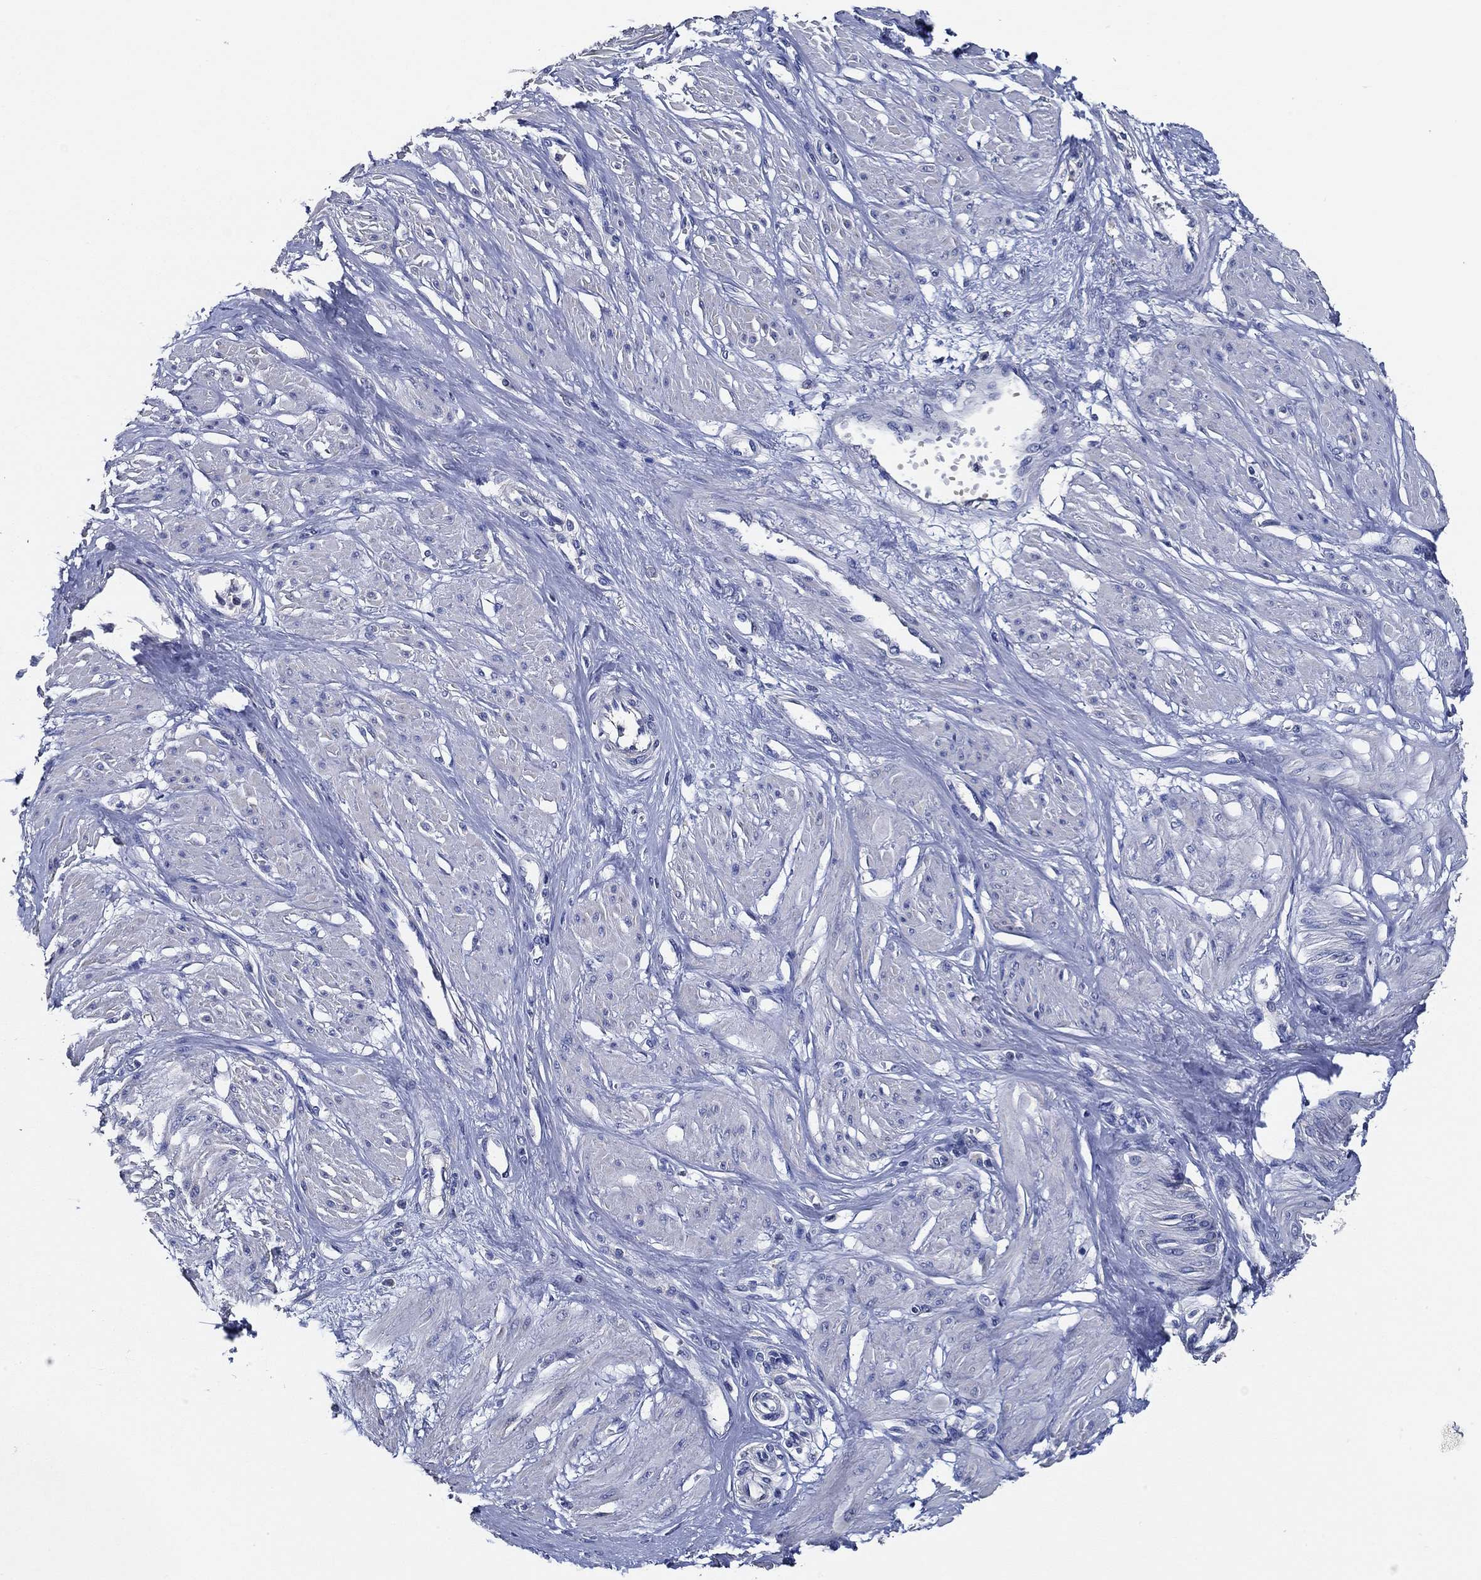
{"staining": {"intensity": "negative", "quantity": "none", "location": "none"}, "tissue": "smooth muscle", "cell_type": "Smooth muscle cells", "image_type": "normal", "snomed": [{"axis": "morphology", "description": "Normal tissue, NOS"}, {"axis": "topography", "description": "Smooth muscle"}, {"axis": "topography", "description": "Uterus"}], "caption": "Protein analysis of normal smooth muscle displays no significant staining in smooth muscle cells. The staining was performed using DAB to visualize the protein expression in brown, while the nuclei were stained in blue with hematoxylin (Magnification: 20x).", "gene": "DOCK3", "patient": {"sex": "female", "age": 39}}